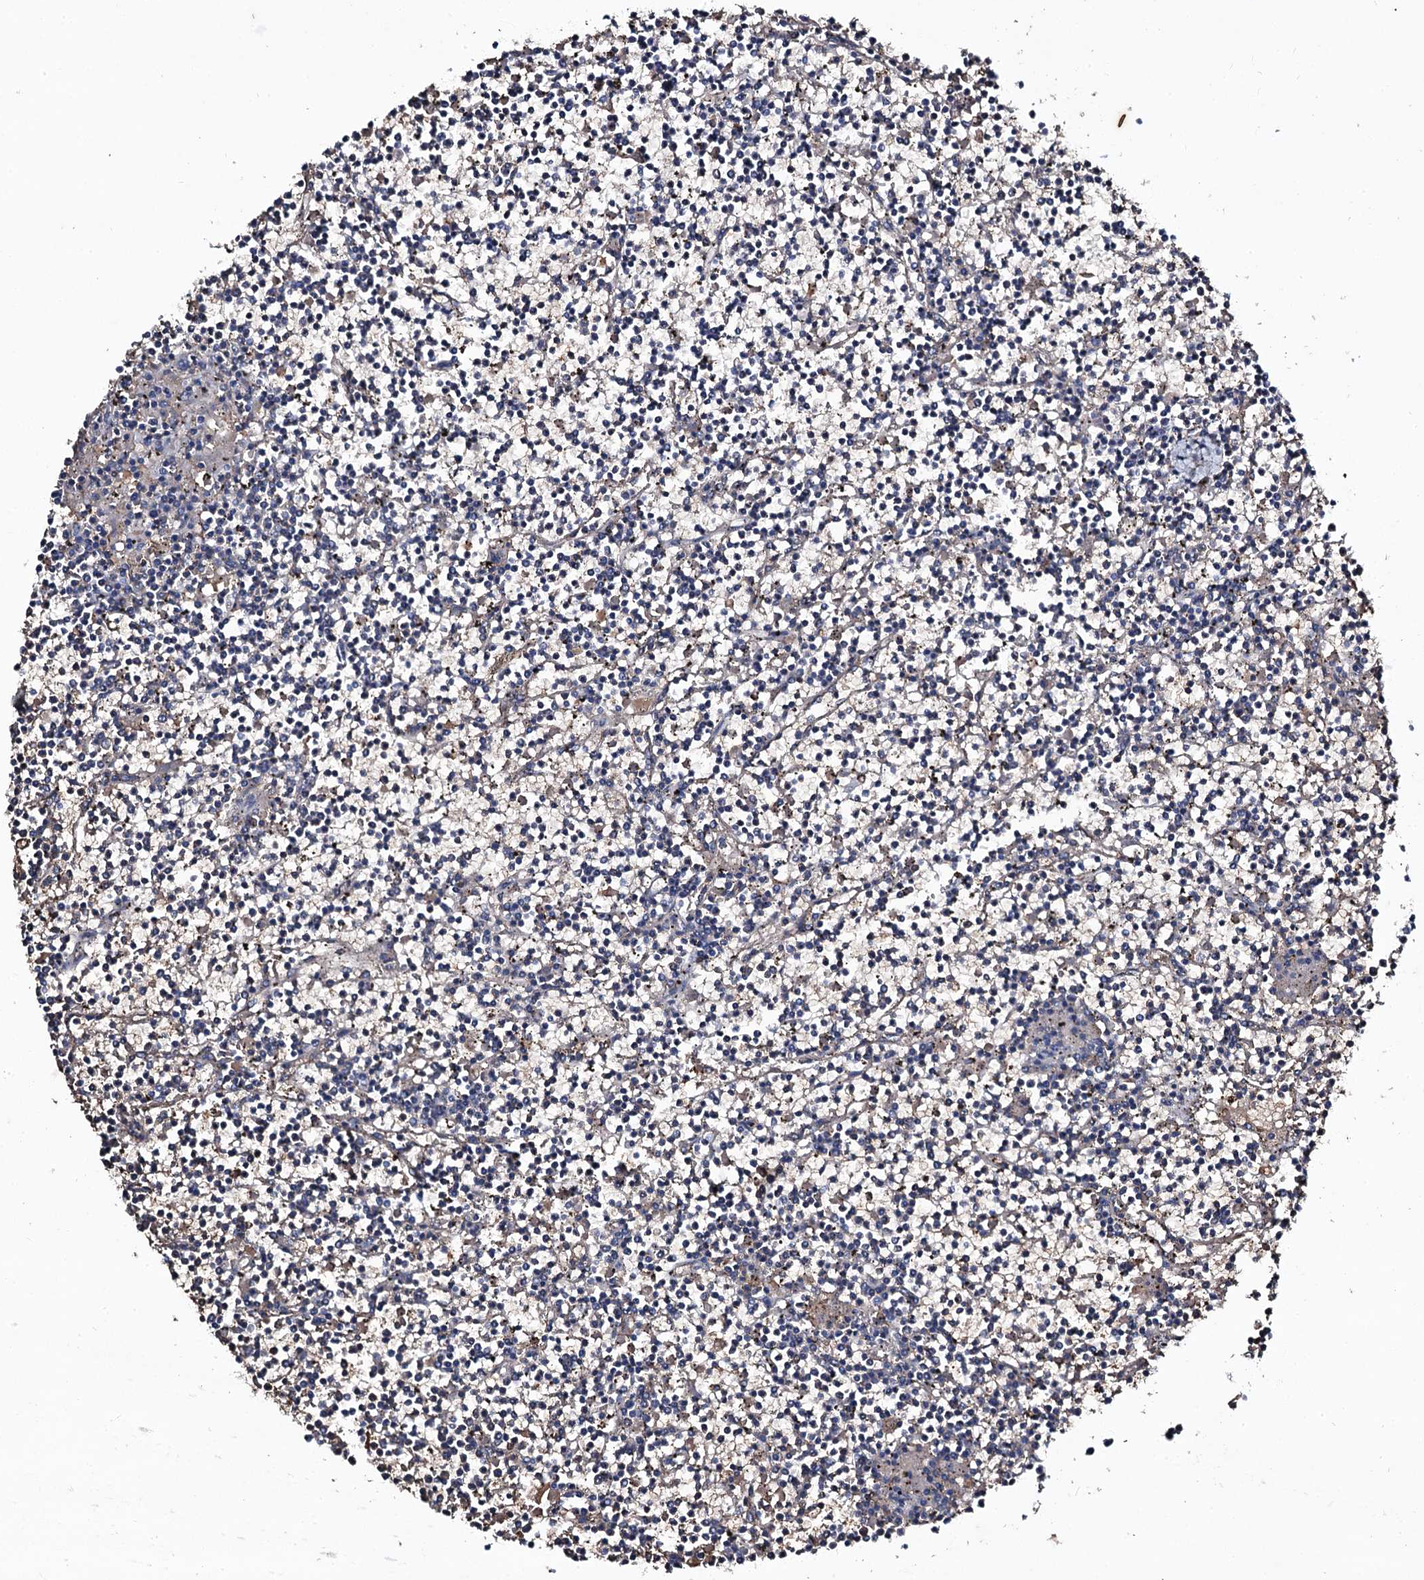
{"staining": {"intensity": "negative", "quantity": "none", "location": "none"}, "tissue": "lymphoma", "cell_type": "Tumor cells", "image_type": "cancer", "snomed": [{"axis": "morphology", "description": "Malignant lymphoma, non-Hodgkin's type, Low grade"}, {"axis": "topography", "description": "Spleen"}], "caption": "Tumor cells are negative for protein expression in human lymphoma. (DAB (3,3'-diaminobenzidine) immunohistochemistry visualized using brightfield microscopy, high magnification).", "gene": "EDN1", "patient": {"sex": "female", "age": 19}}